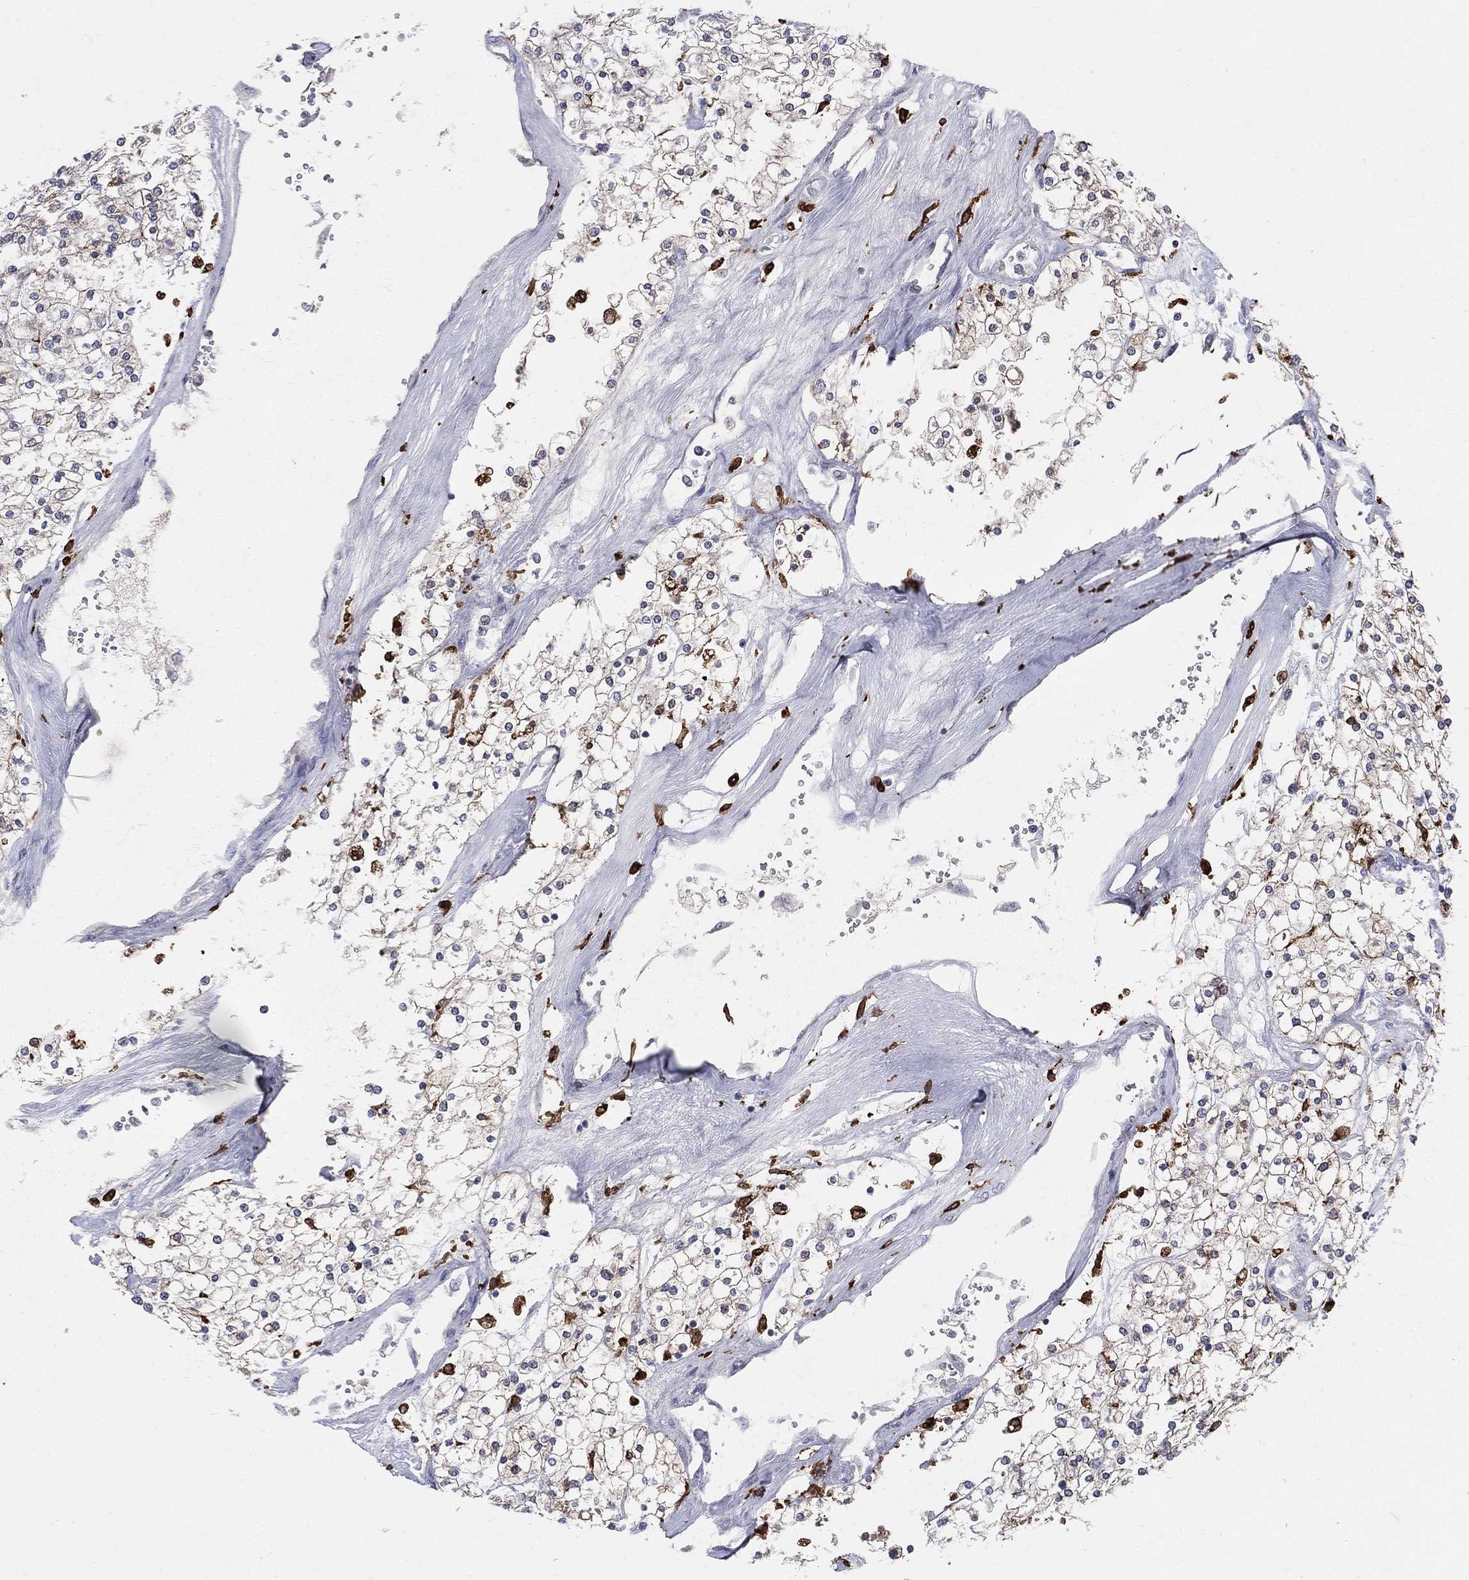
{"staining": {"intensity": "moderate", "quantity": "<25%", "location": "cytoplasmic/membranous"}, "tissue": "renal cancer", "cell_type": "Tumor cells", "image_type": "cancer", "snomed": [{"axis": "morphology", "description": "Adenocarcinoma, NOS"}, {"axis": "topography", "description": "Kidney"}], "caption": "About <25% of tumor cells in adenocarcinoma (renal) show moderate cytoplasmic/membranous protein positivity as visualized by brown immunohistochemical staining.", "gene": "CD74", "patient": {"sex": "male", "age": 80}}